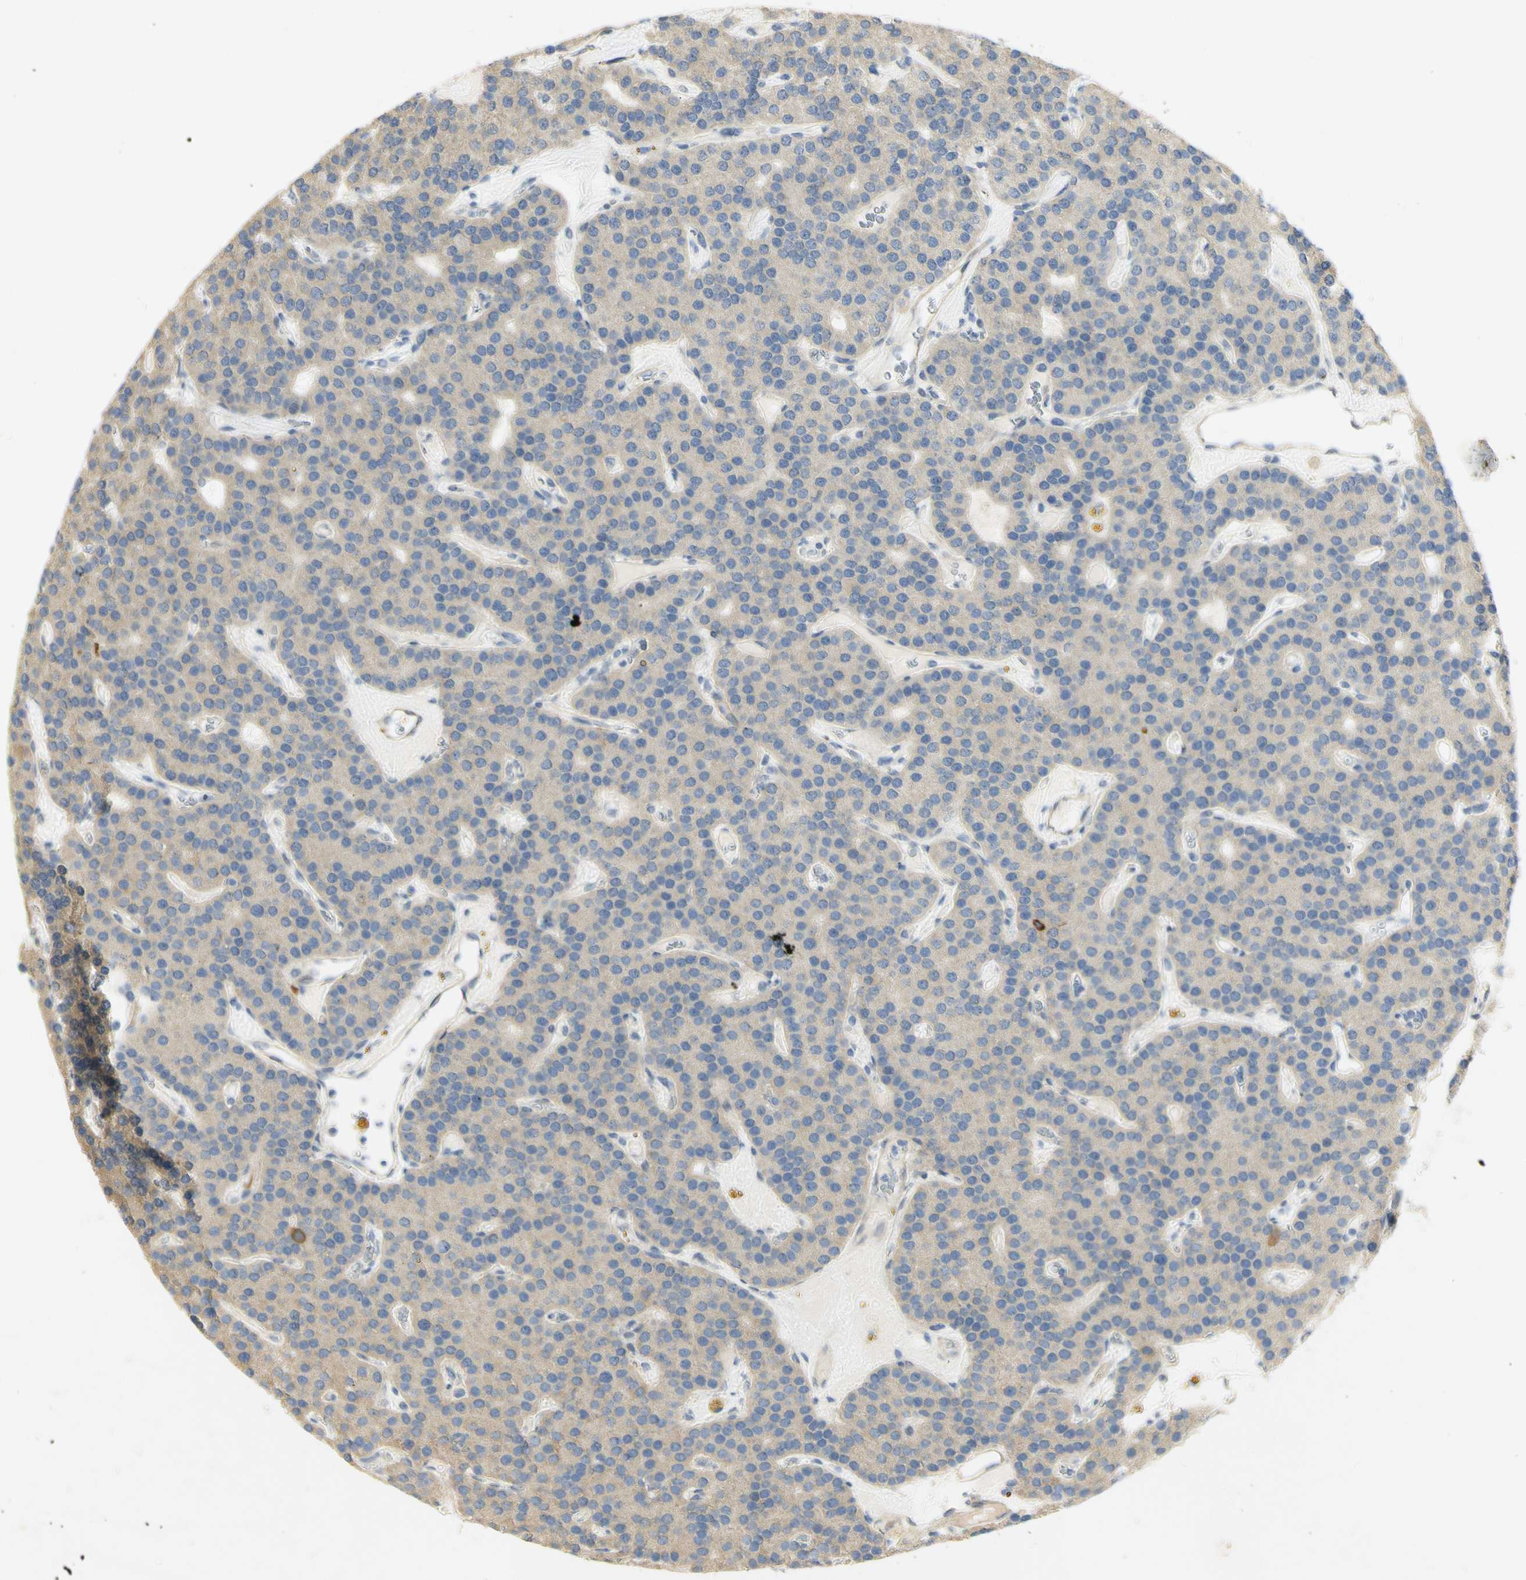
{"staining": {"intensity": "moderate", "quantity": ">75%", "location": "cytoplasmic/membranous"}, "tissue": "parathyroid gland", "cell_type": "Glandular cells", "image_type": "normal", "snomed": [{"axis": "morphology", "description": "Normal tissue, NOS"}, {"axis": "morphology", "description": "Adenoma, NOS"}, {"axis": "topography", "description": "Parathyroid gland"}], "caption": "Moderate cytoplasmic/membranous positivity is present in approximately >75% of glandular cells in unremarkable parathyroid gland. The staining was performed using DAB to visualize the protein expression in brown, while the nuclei were stained in blue with hematoxylin (Magnification: 20x).", "gene": "KIF11", "patient": {"sex": "female", "age": 86}}